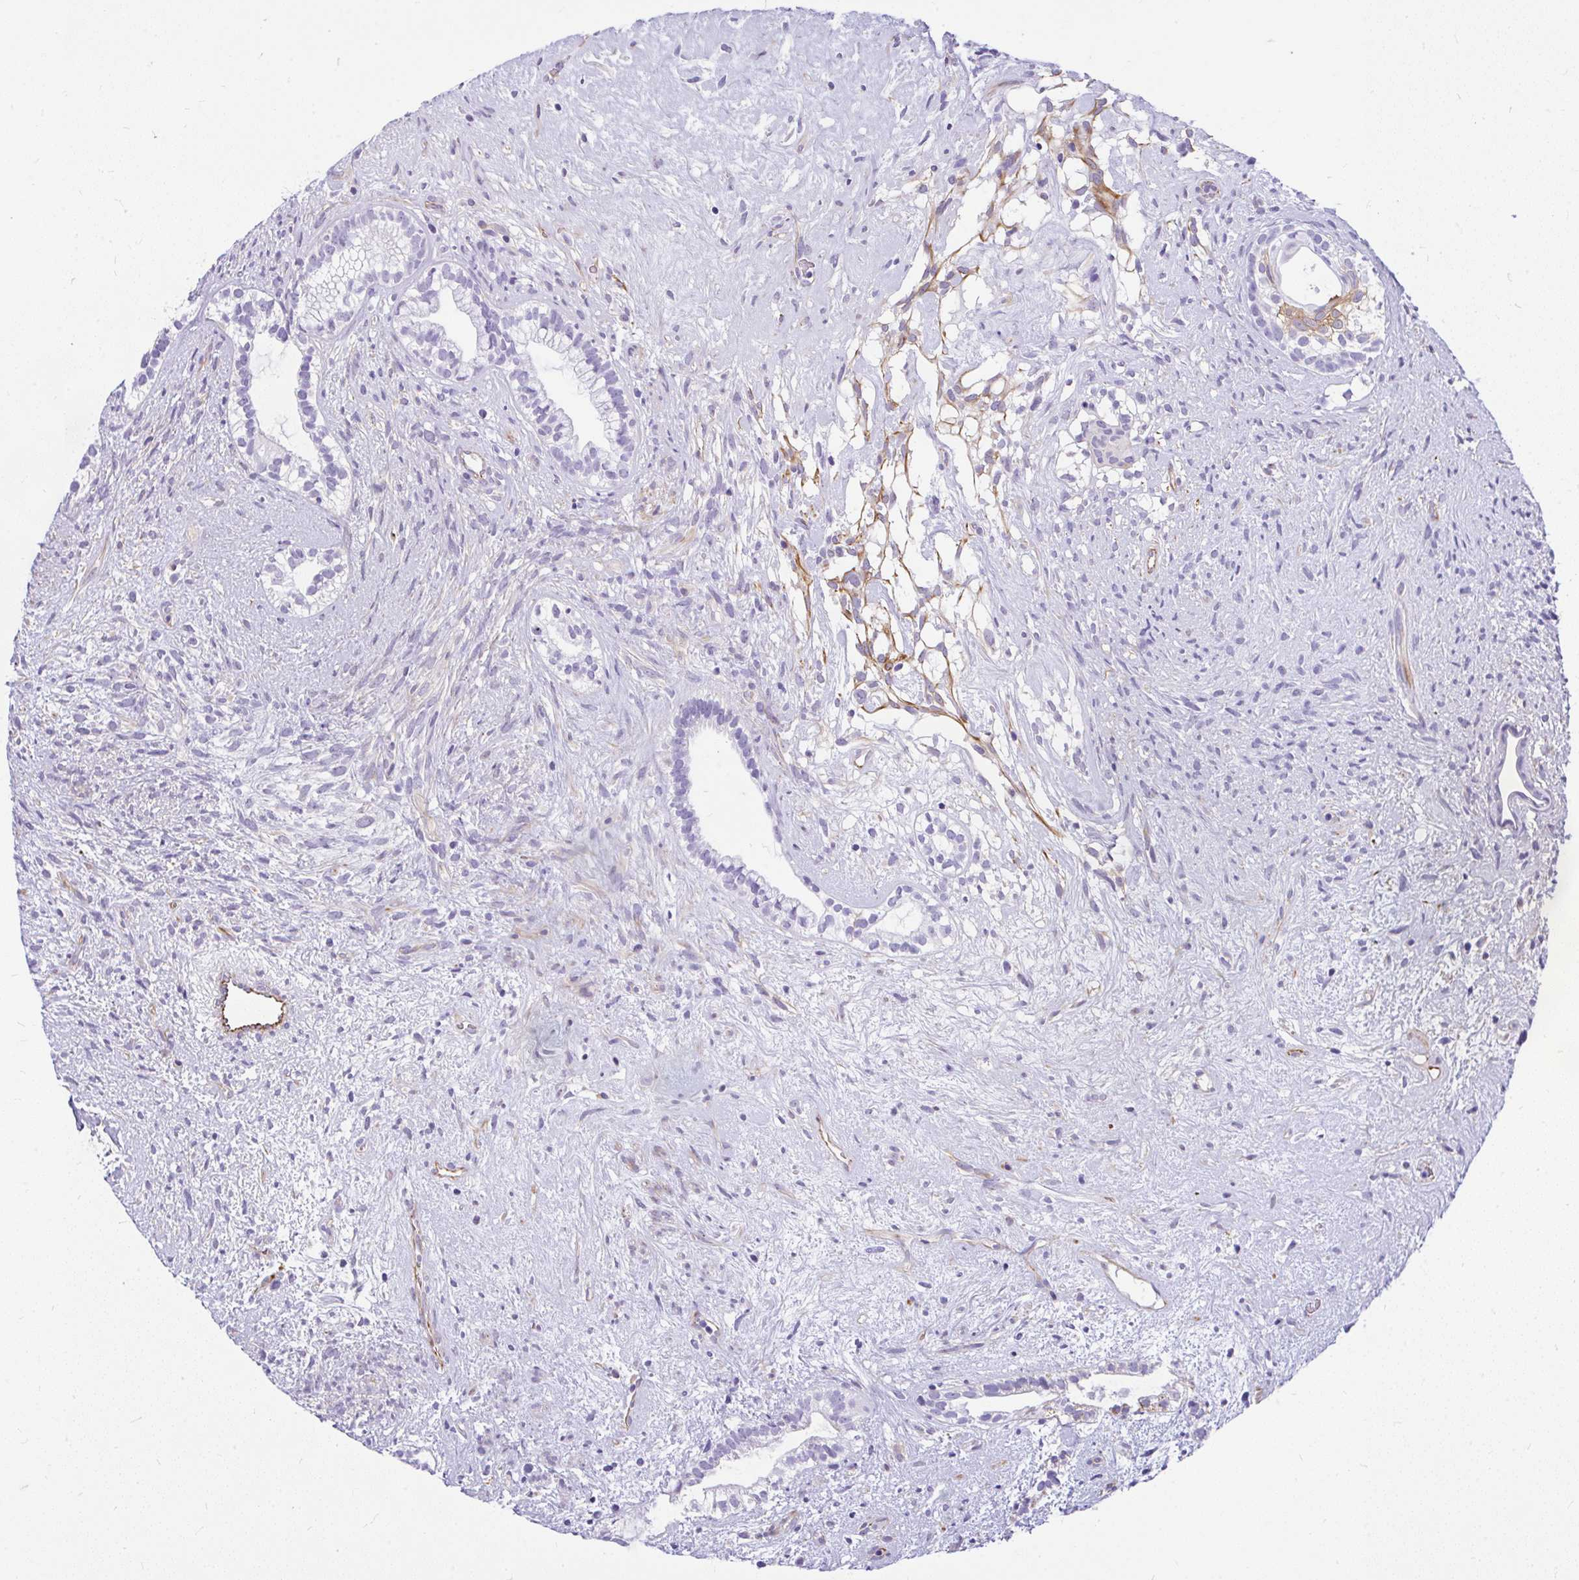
{"staining": {"intensity": "negative", "quantity": "none", "location": "none"}, "tissue": "testis cancer", "cell_type": "Tumor cells", "image_type": "cancer", "snomed": [{"axis": "morphology", "description": "Seminoma, NOS"}, {"axis": "morphology", "description": "Carcinoma, Embryonal, NOS"}, {"axis": "topography", "description": "Testis"}], "caption": "This image is of testis cancer (seminoma) stained with IHC to label a protein in brown with the nuclei are counter-stained blue. There is no expression in tumor cells. Nuclei are stained in blue.", "gene": "FAM83C", "patient": {"sex": "male", "age": 41}}